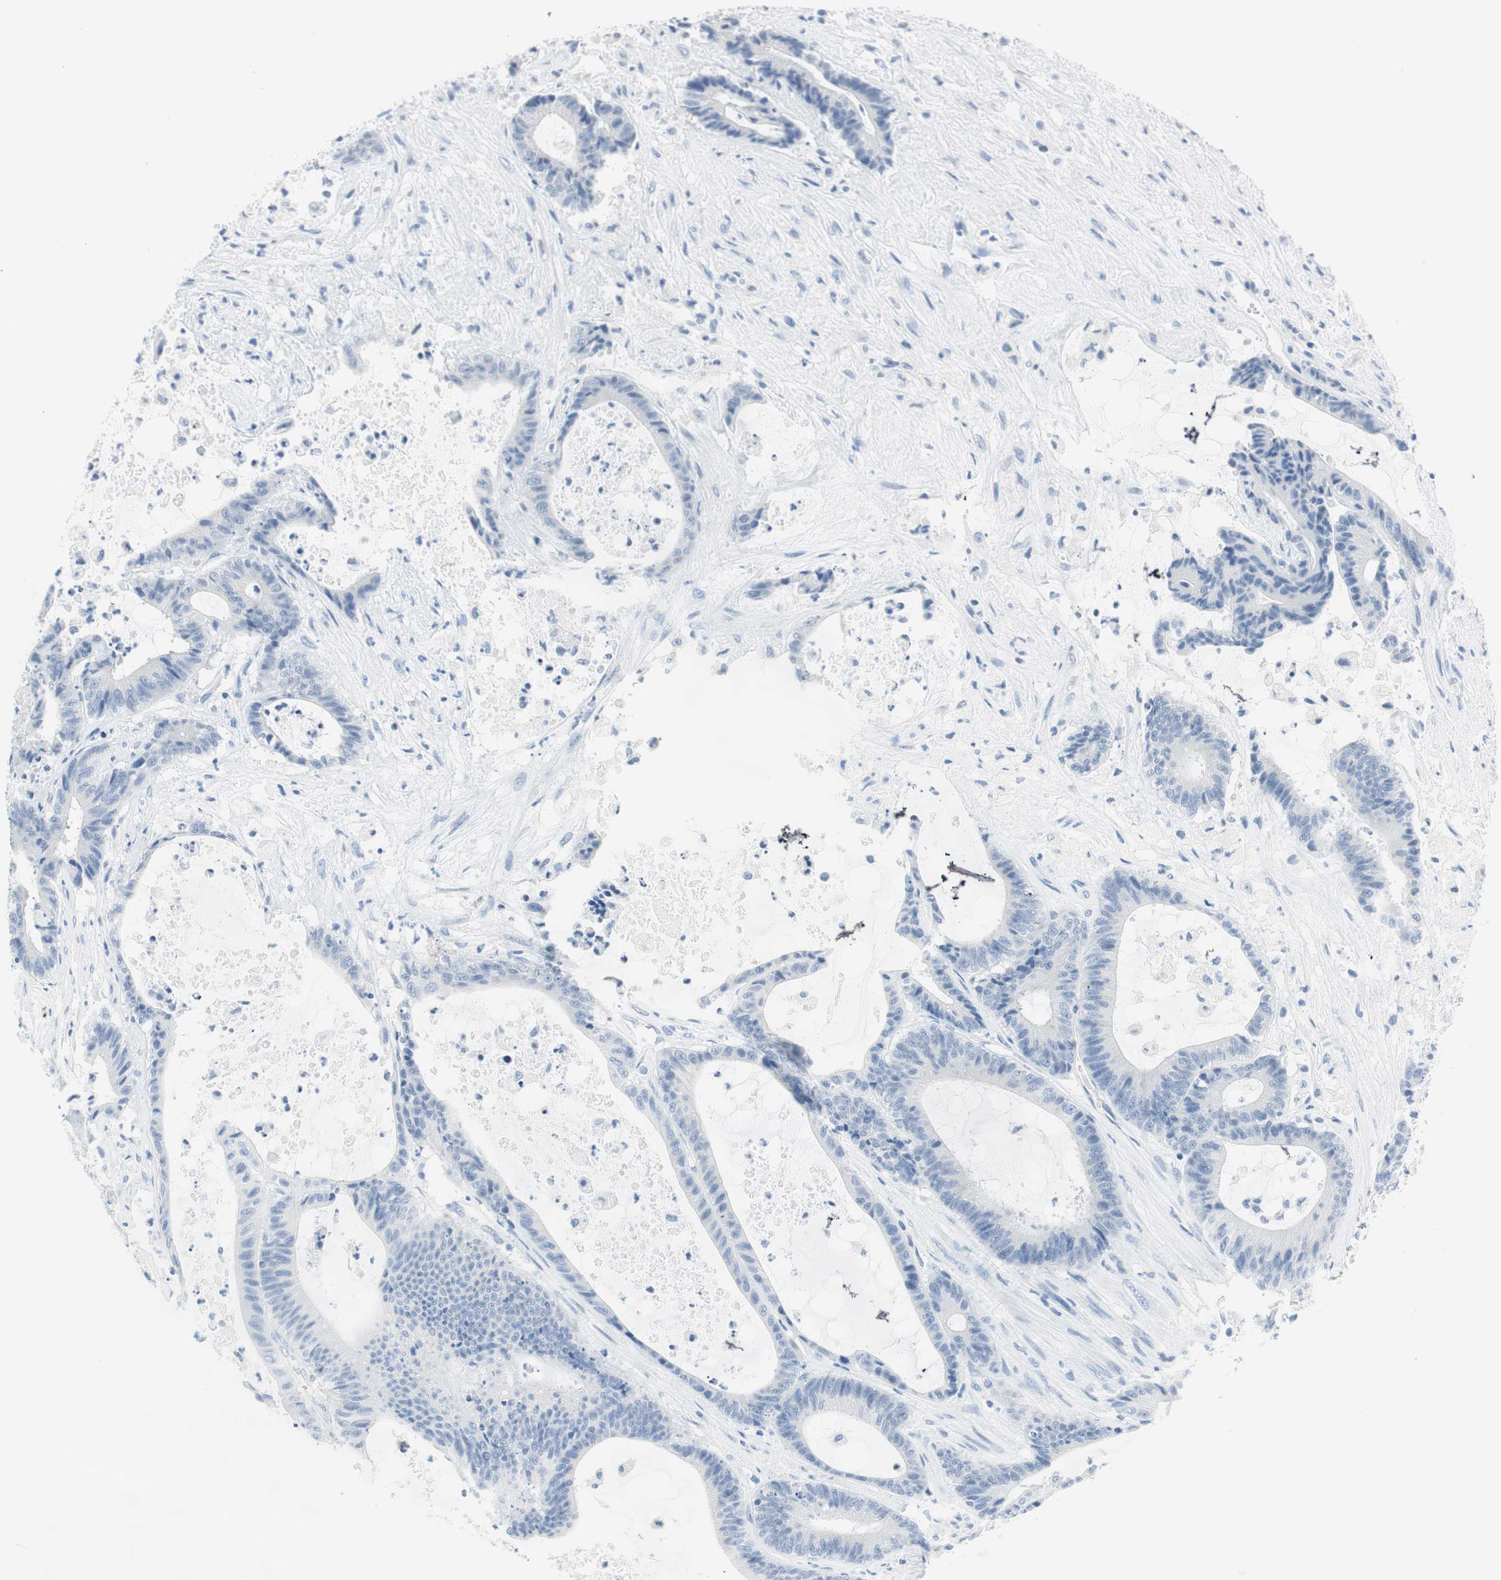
{"staining": {"intensity": "negative", "quantity": "none", "location": "none"}, "tissue": "colorectal cancer", "cell_type": "Tumor cells", "image_type": "cancer", "snomed": [{"axis": "morphology", "description": "Adenocarcinoma, NOS"}, {"axis": "topography", "description": "Colon"}], "caption": "Immunohistochemical staining of human colorectal cancer (adenocarcinoma) displays no significant positivity in tumor cells.", "gene": "NFATC2", "patient": {"sex": "female", "age": 84}}